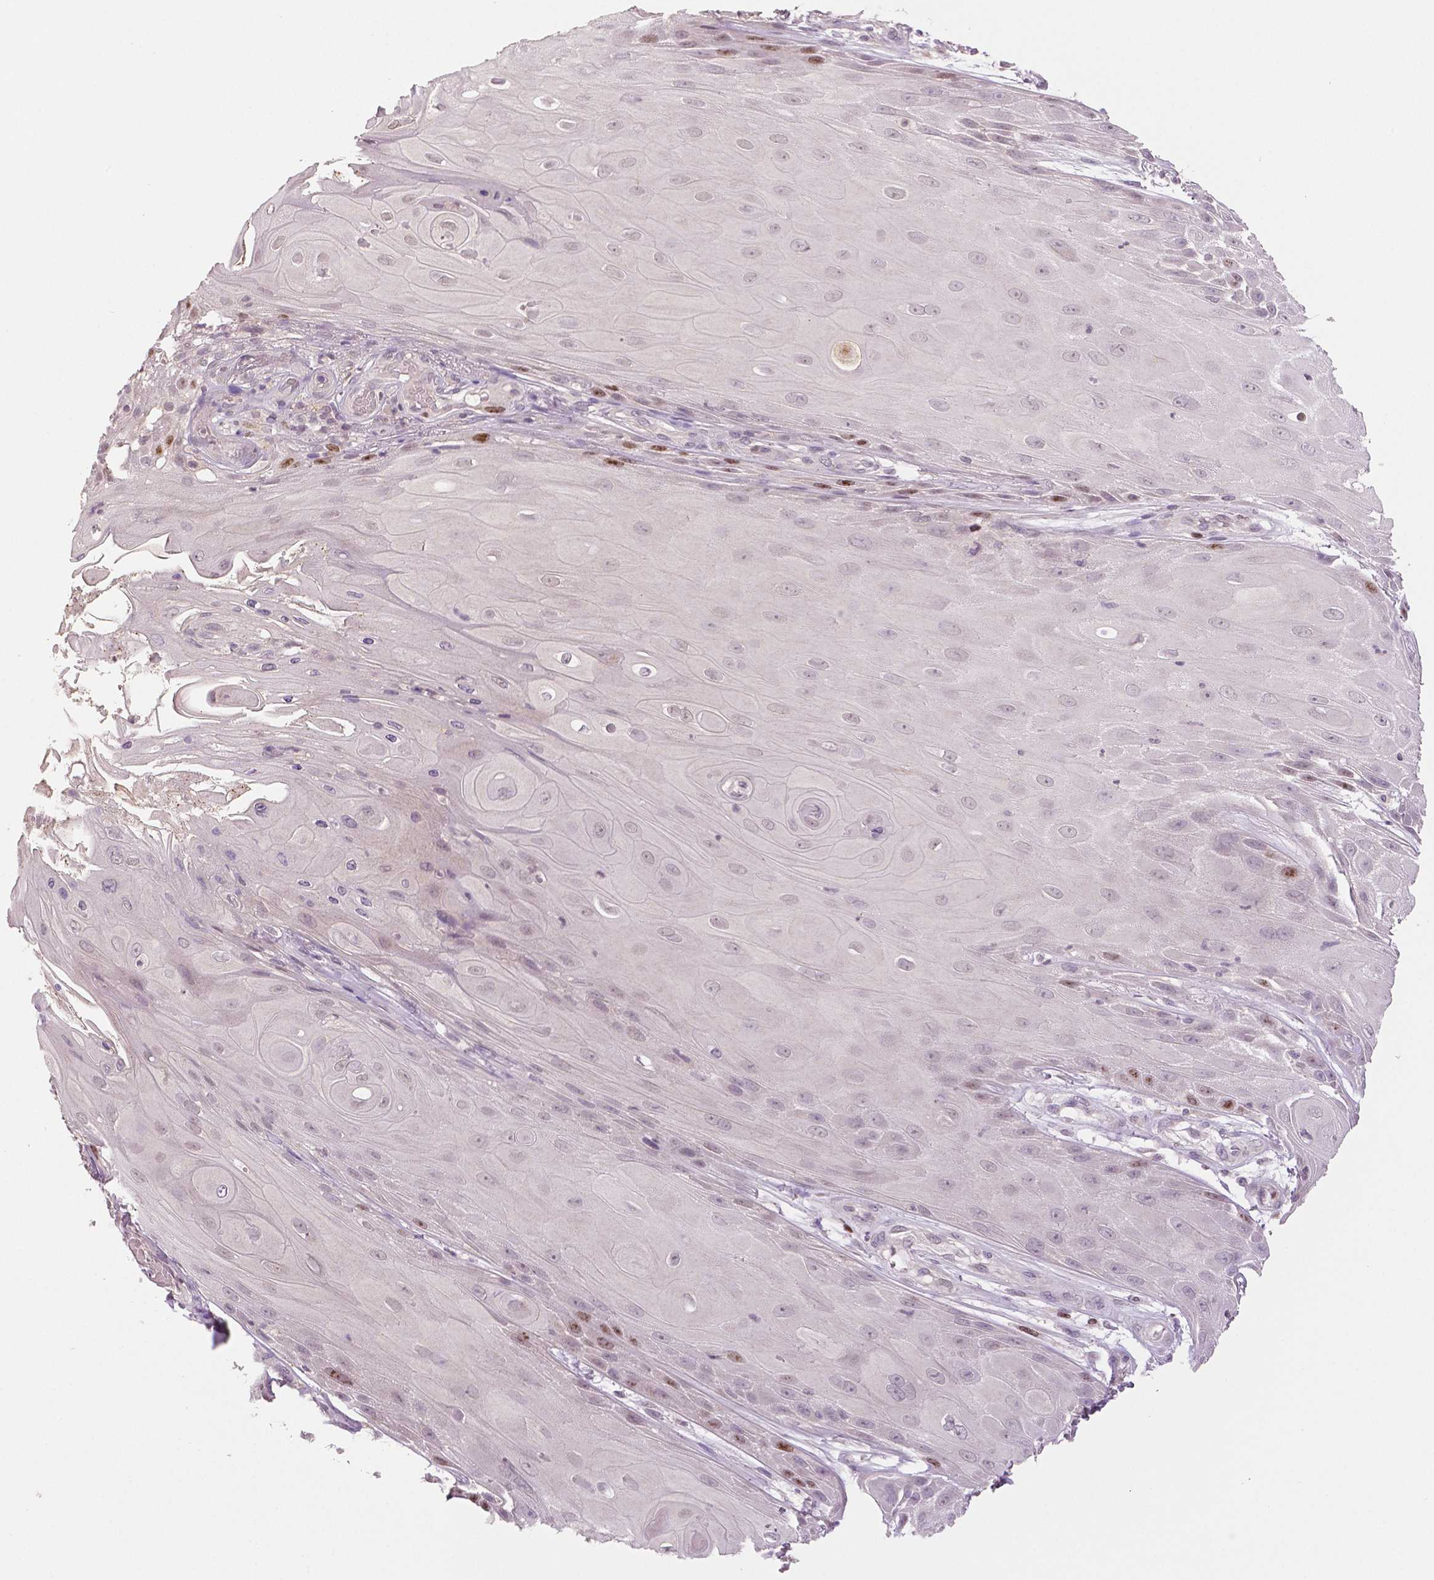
{"staining": {"intensity": "moderate", "quantity": "<25%", "location": "nuclear"}, "tissue": "skin cancer", "cell_type": "Tumor cells", "image_type": "cancer", "snomed": [{"axis": "morphology", "description": "Squamous cell carcinoma, NOS"}, {"axis": "topography", "description": "Skin"}], "caption": "Immunohistochemistry (IHC) of human skin squamous cell carcinoma displays low levels of moderate nuclear positivity in approximately <25% of tumor cells. The staining was performed using DAB, with brown indicating positive protein expression. Nuclei are stained blue with hematoxylin.", "gene": "MKI67", "patient": {"sex": "male", "age": 62}}